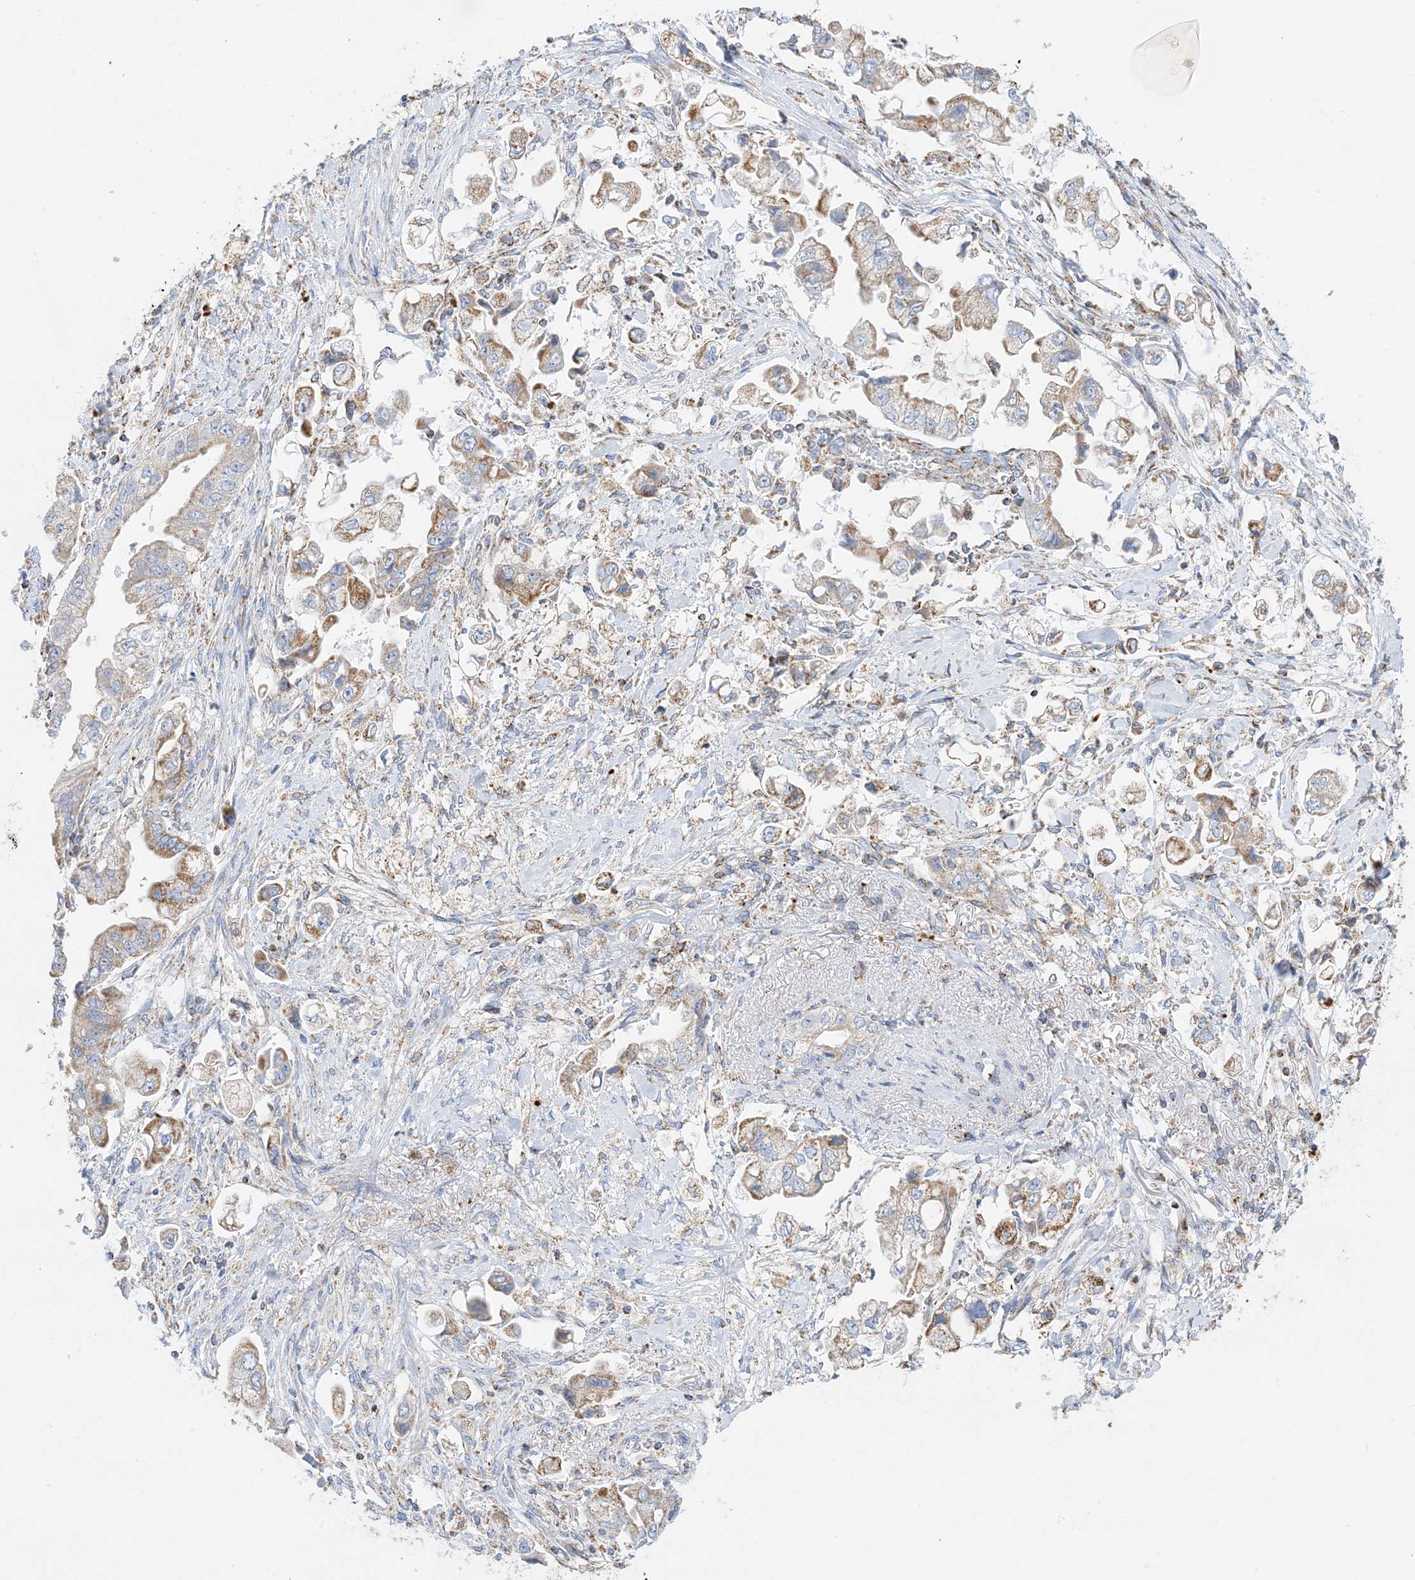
{"staining": {"intensity": "moderate", "quantity": ">75%", "location": "cytoplasmic/membranous"}, "tissue": "stomach cancer", "cell_type": "Tumor cells", "image_type": "cancer", "snomed": [{"axis": "morphology", "description": "Adenocarcinoma, NOS"}, {"axis": "topography", "description": "Stomach"}], "caption": "Protein analysis of adenocarcinoma (stomach) tissue reveals moderate cytoplasmic/membranous expression in approximately >75% of tumor cells. The protein is stained brown, and the nuclei are stained in blue (DAB IHC with brightfield microscopy, high magnification).", "gene": "CAPN13", "patient": {"sex": "male", "age": 62}}